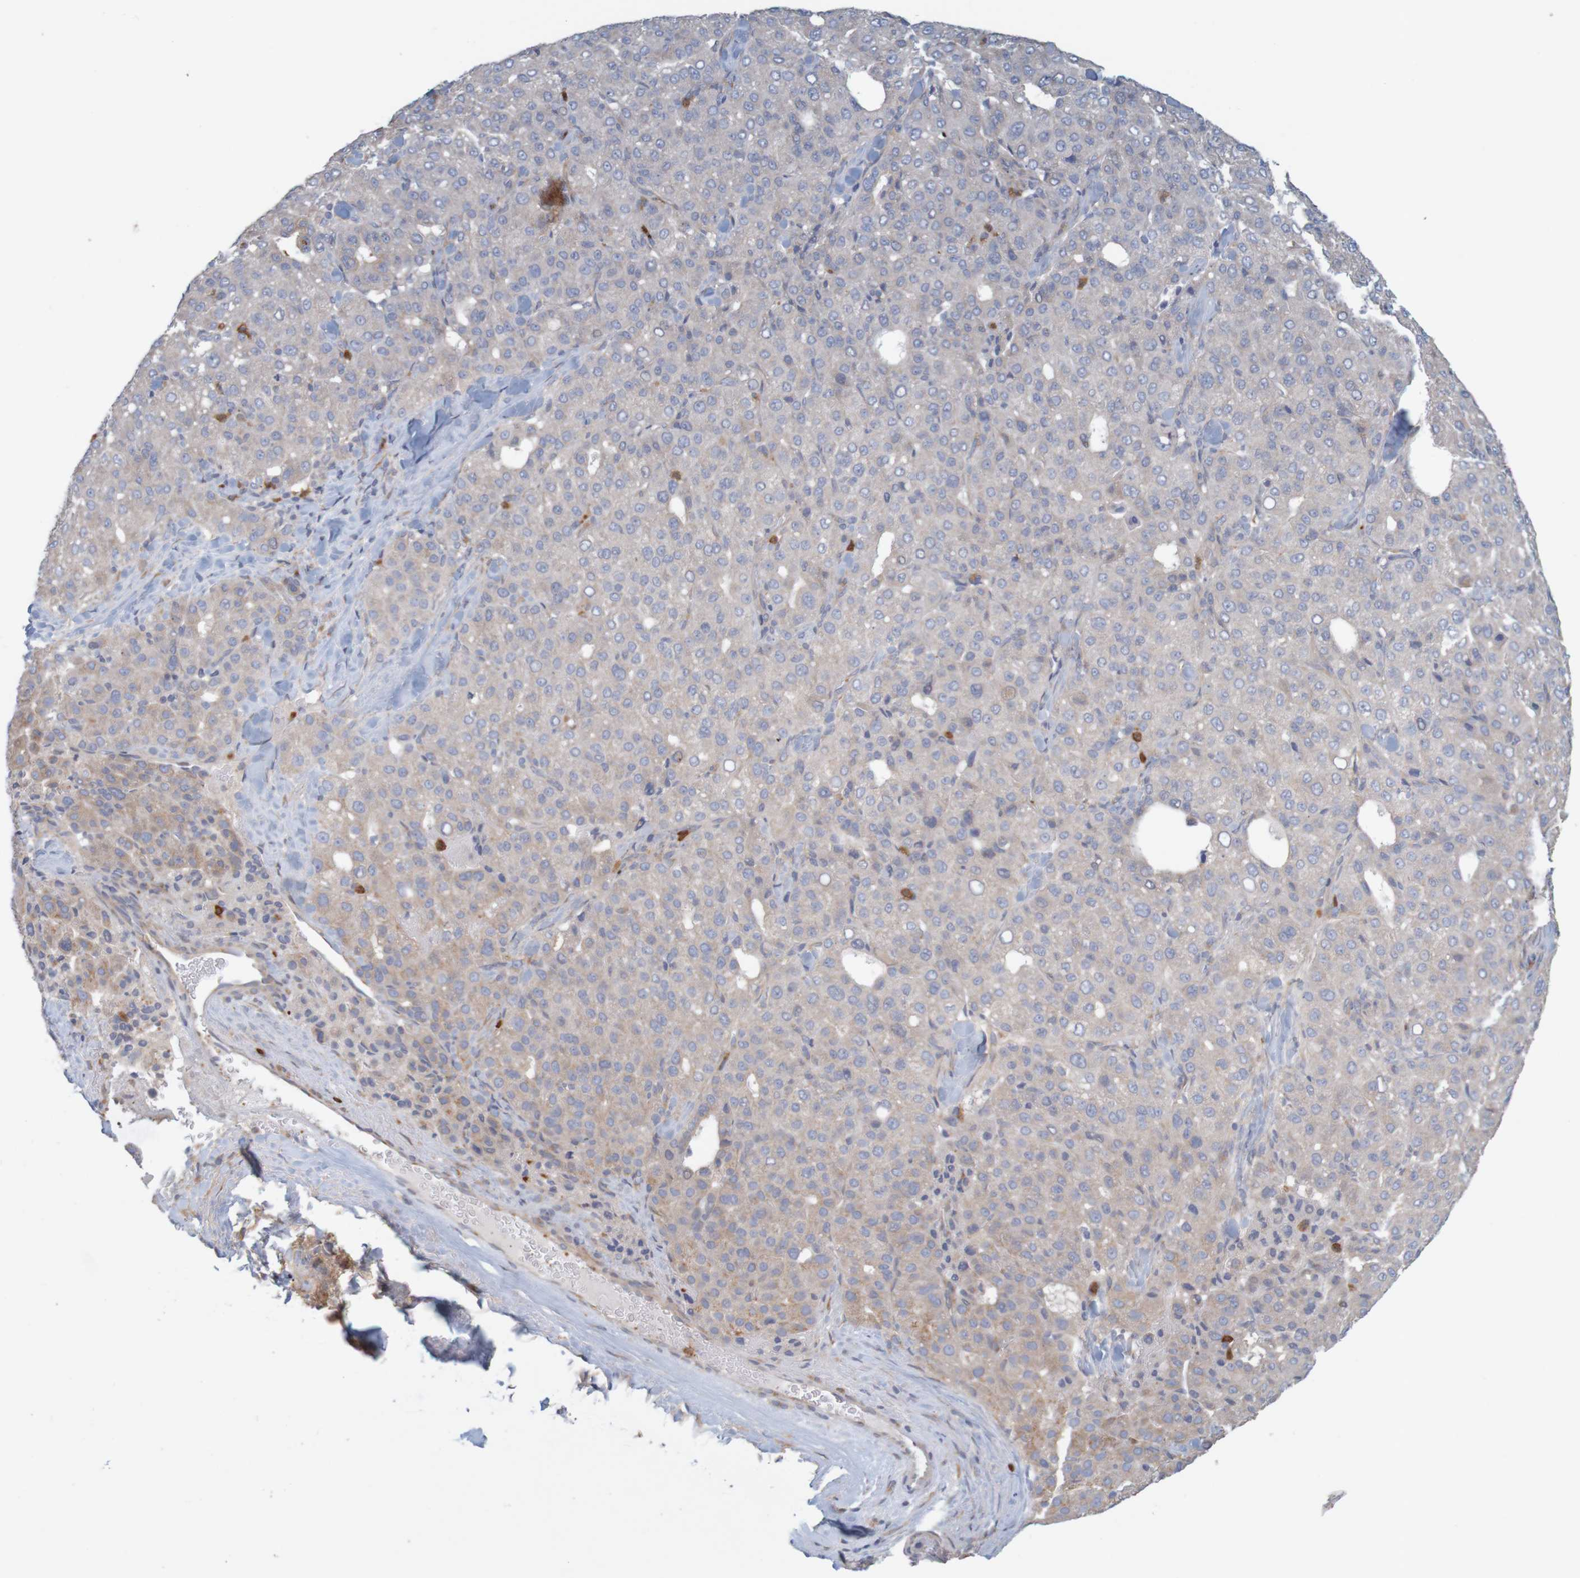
{"staining": {"intensity": "weak", "quantity": "25%-75%", "location": "cytoplasmic/membranous"}, "tissue": "liver cancer", "cell_type": "Tumor cells", "image_type": "cancer", "snomed": [{"axis": "morphology", "description": "Carcinoma, Hepatocellular, NOS"}, {"axis": "topography", "description": "Liver"}], "caption": "DAB (3,3'-diaminobenzidine) immunohistochemical staining of human liver cancer demonstrates weak cytoplasmic/membranous protein positivity in approximately 25%-75% of tumor cells.", "gene": "KRT23", "patient": {"sex": "male", "age": 65}}